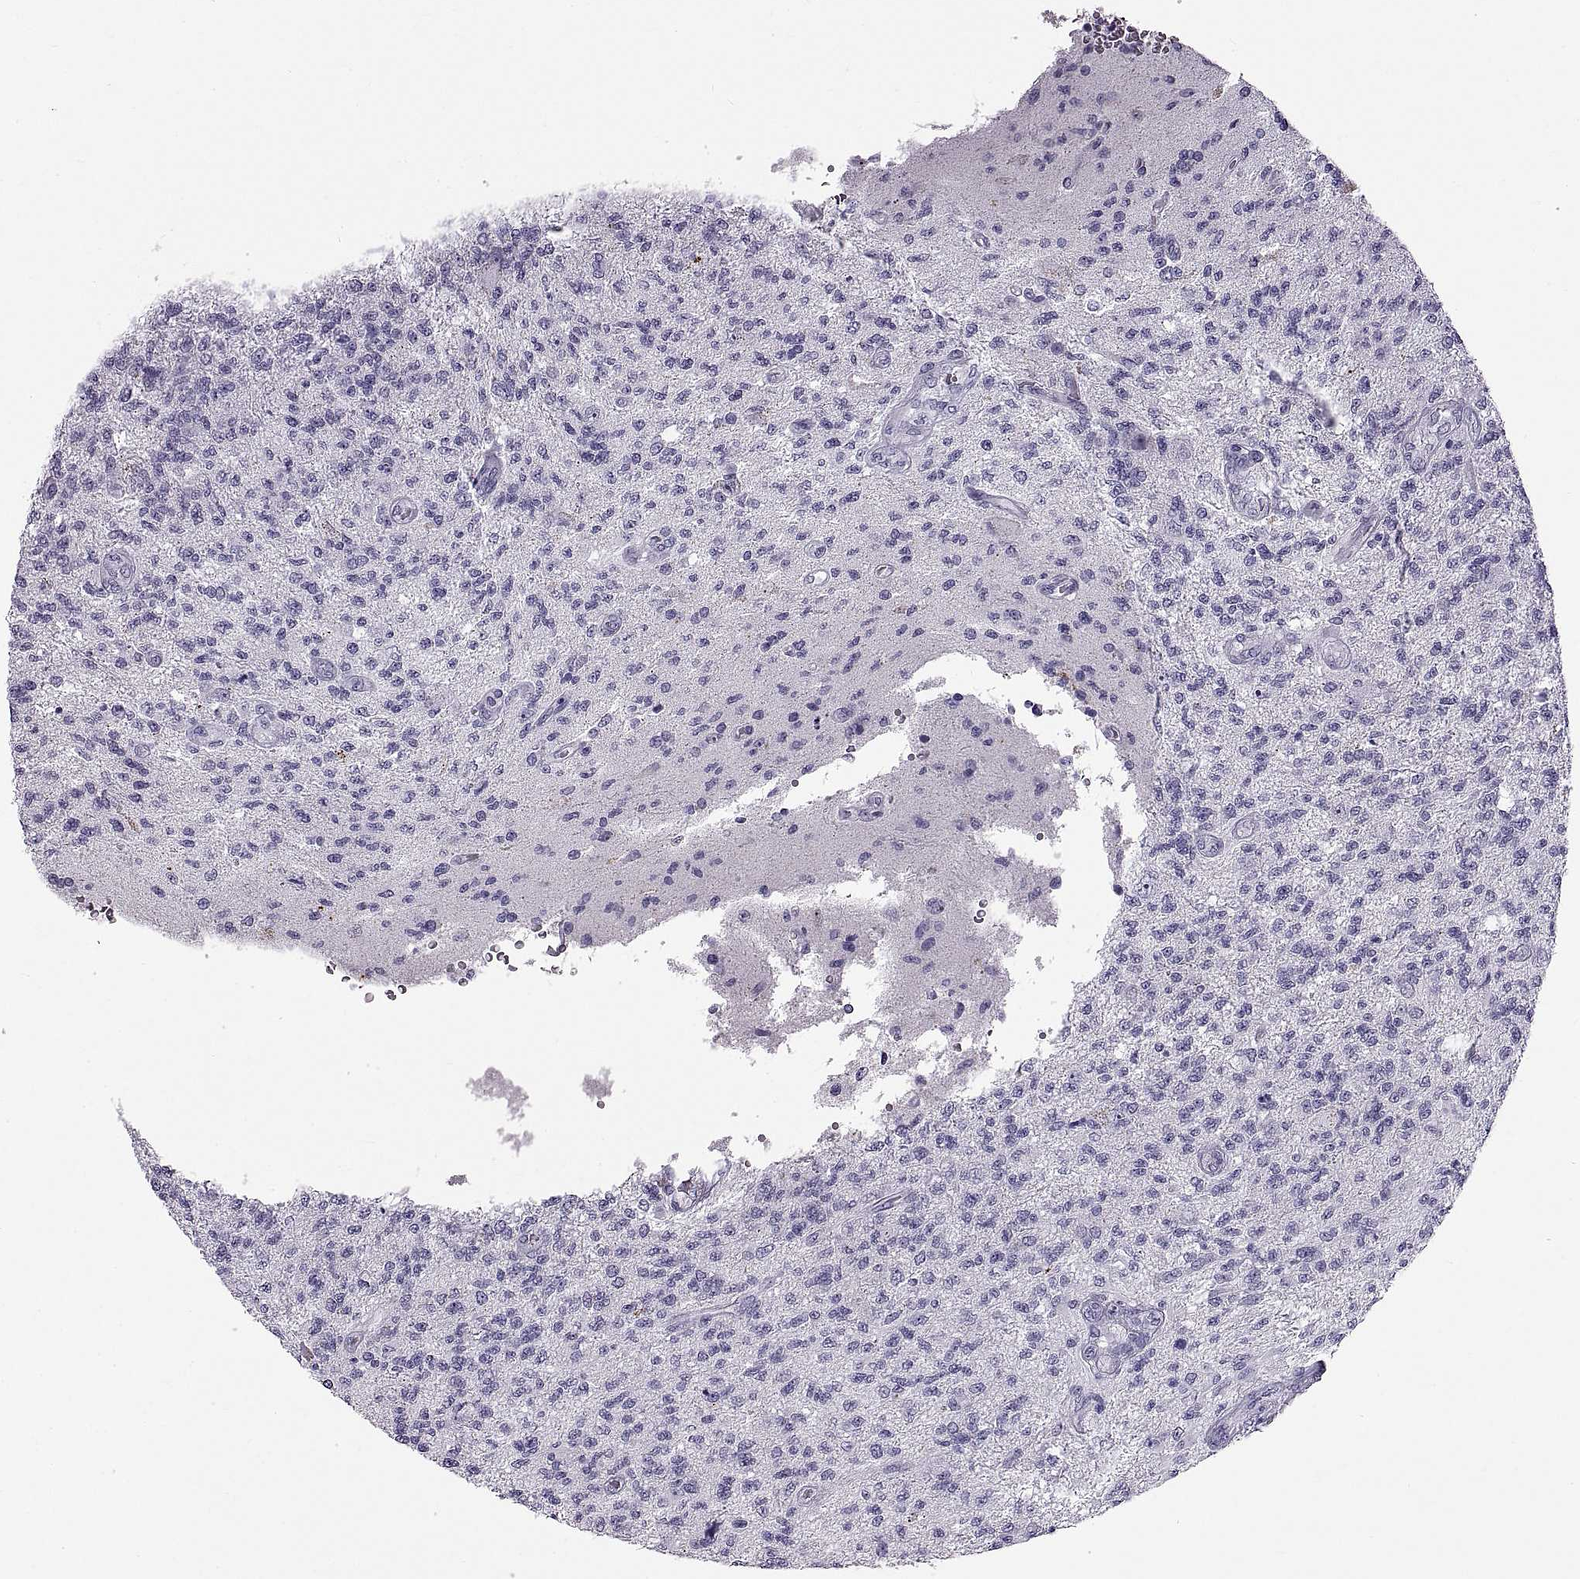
{"staining": {"intensity": "negative", "quantity": "none", "location": "none"}, "tissue": "glioma", "cell_type": "Tumor cells", "image_type": "cancer", "snomed": [{"axis": "morphology", "description": "Glioma, malignant, High grade"}, {"axis": "topography", "description": "Brain"}], "caption": "The micrograph demonstrates no significant staining in tumor cells of malignant glioma (high-grade). Brightfield microscopy of immunohistochemistry stained with DAB (3,3'-diaminobenzidine) (brown) and hematoxylin (blue), captured at high magnification.", "gene": "WFDC8", "patient": {"sex": "male", "age": 56}}